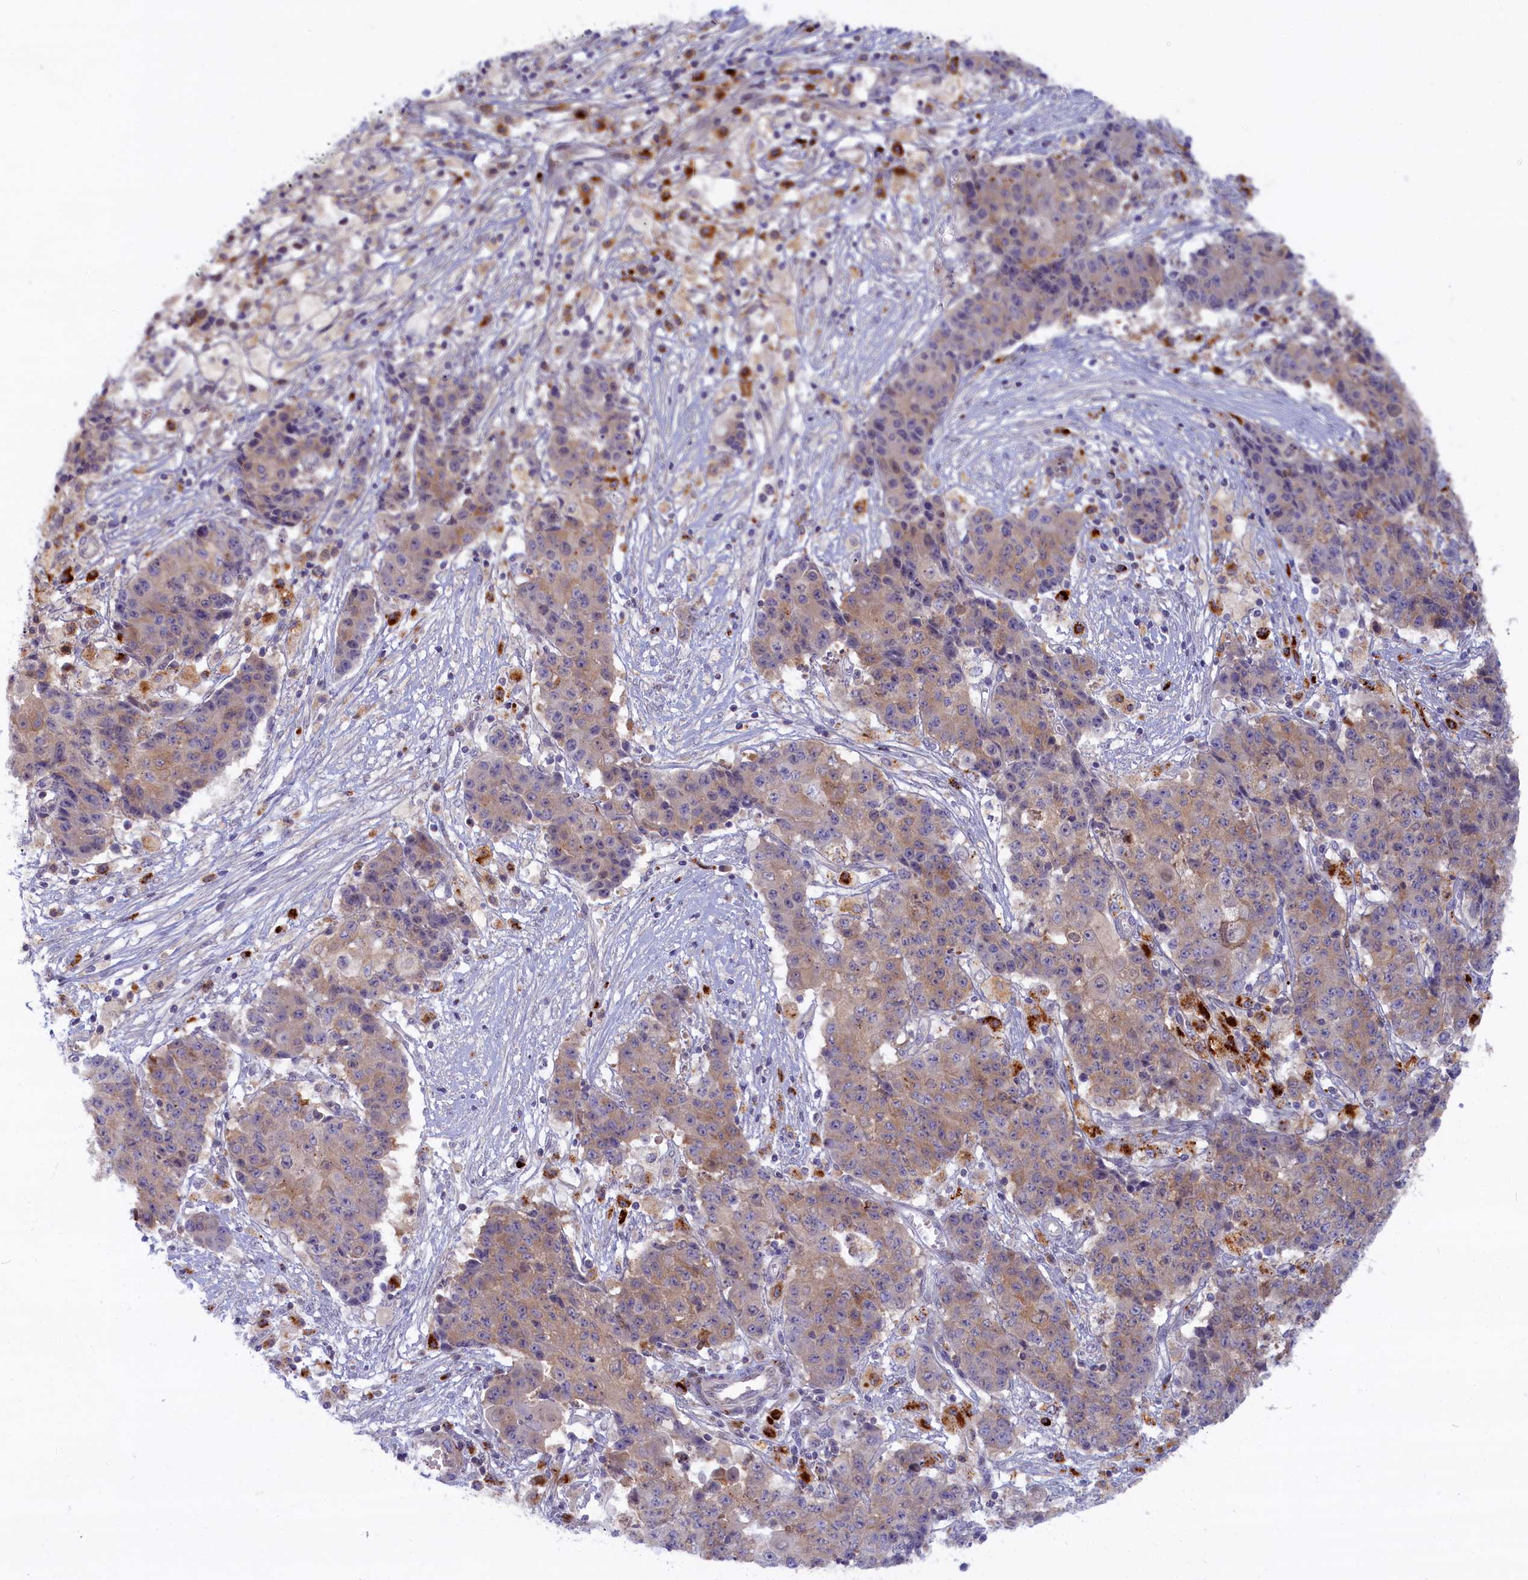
{"staining": {"intensity": "weak", "quantity": ">75%", "location": "cytoplasmic/membranous"}, "tissue": "ovarian cancer", "cell_type": "Tumor cells", "image_type": "cancer", "snomed": [{"axis": "morphology", "description": "Carcinoma, endometroid"}, {"axis": "topography", "description": "Ovary"}], "caption": "Ovarian cancer (endometroid carcinoma) stained for a protein (brown) exhibits weak cytoplasmic/membranous positive expression in about >75% of tumor cells.", "gene": "FCSK", "patient": {"sex": "female", "age": 42}}